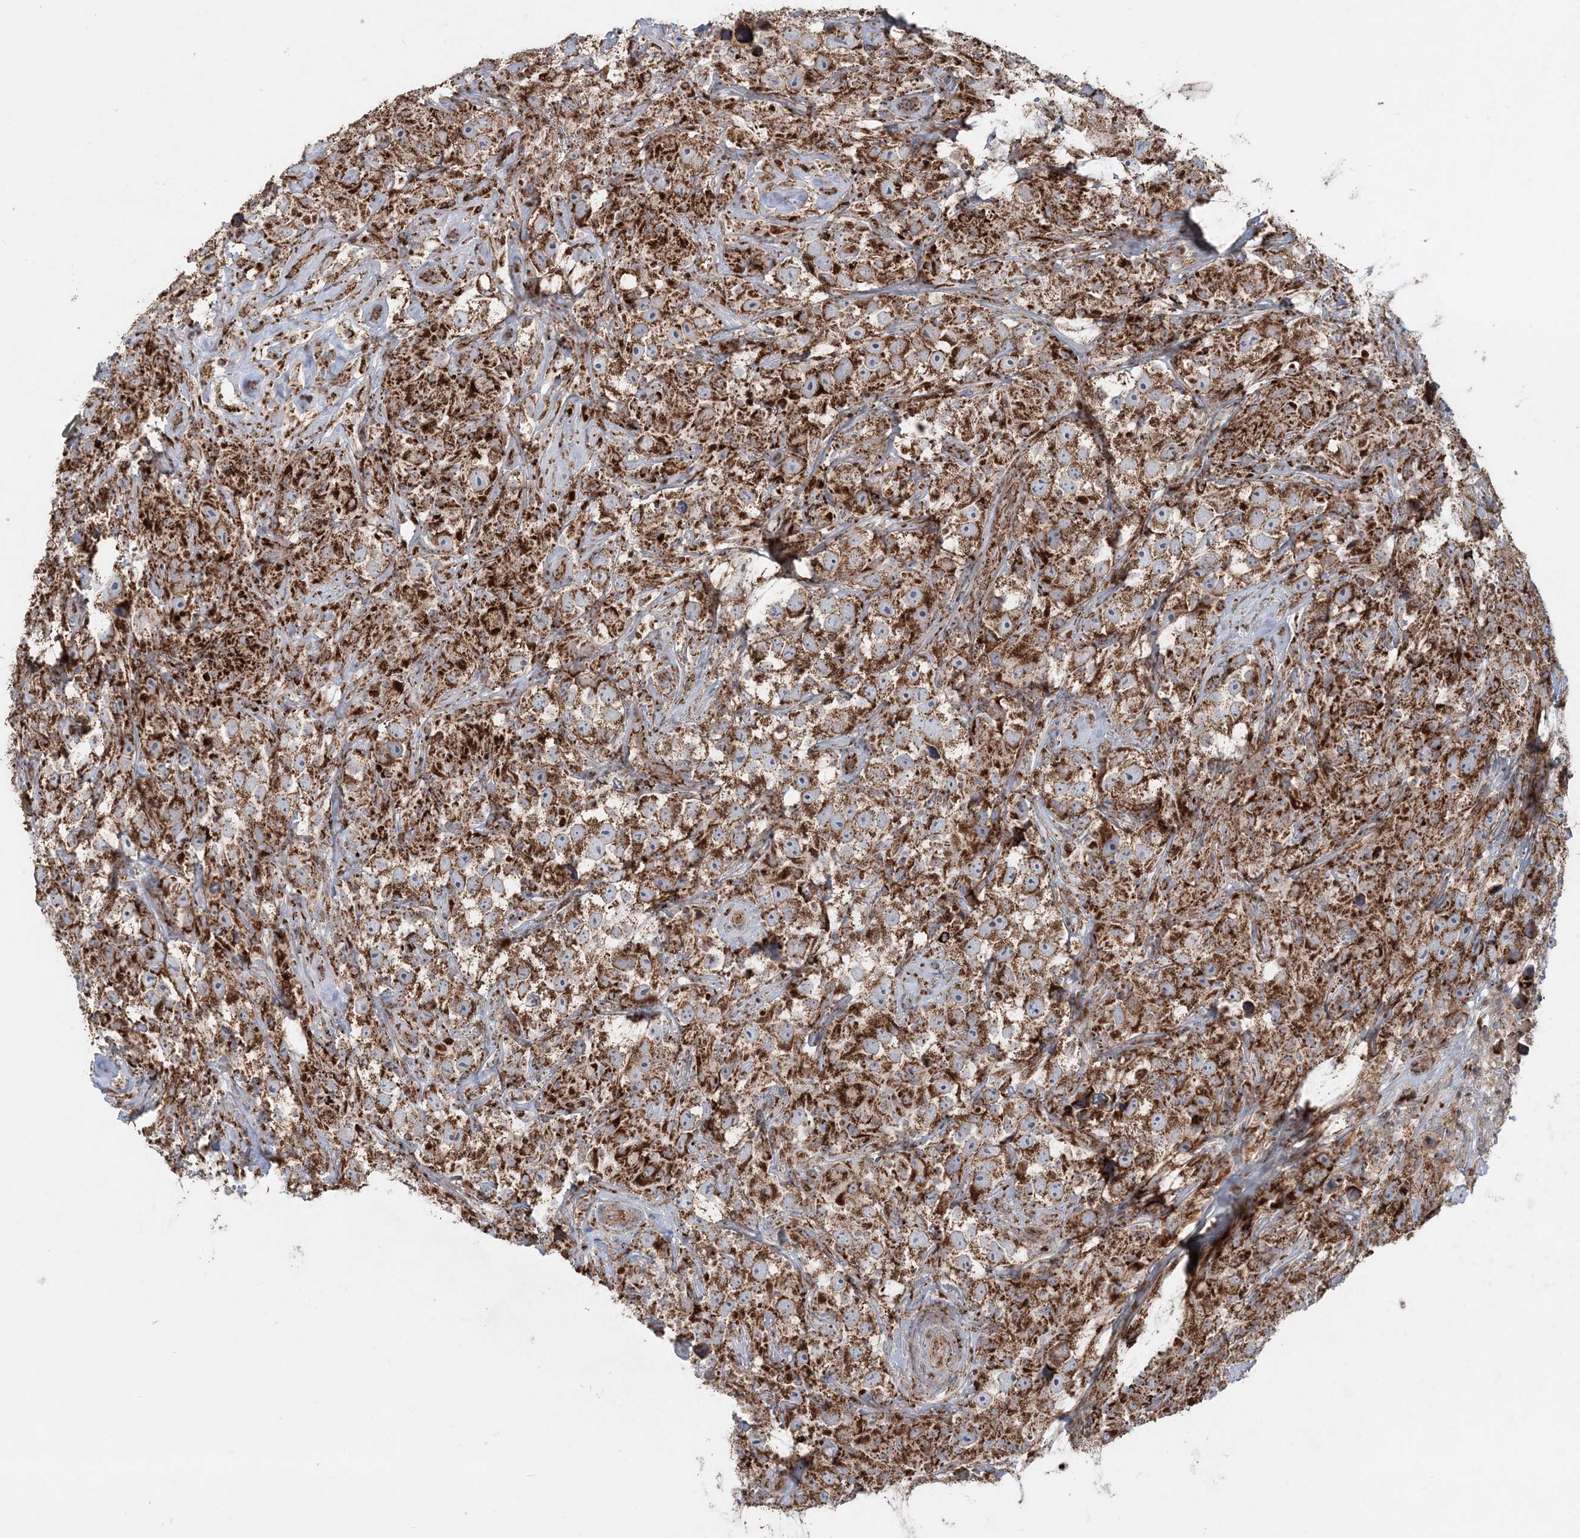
{"staining": {"intensity": "strong", "quantity": ">75%", "location": "cytoplasmic/membranous"}, "tissue": "testis cancer", "cell_type": "Tumor cells", "image_type": "cancer", "snomed": [{"axis": "morphology", "description": "Seminoma, NOS"}, {"axis": "topography", "description": "Testis"}], "caption": "Immunohistochemical staining of human seminoma (testis) reveals high levels of strong cytoplasmic/membranous staining in about >75% of tumor cells.", "gene": "LRPPRC", "patient": {"sex": "male", "age": 49}}